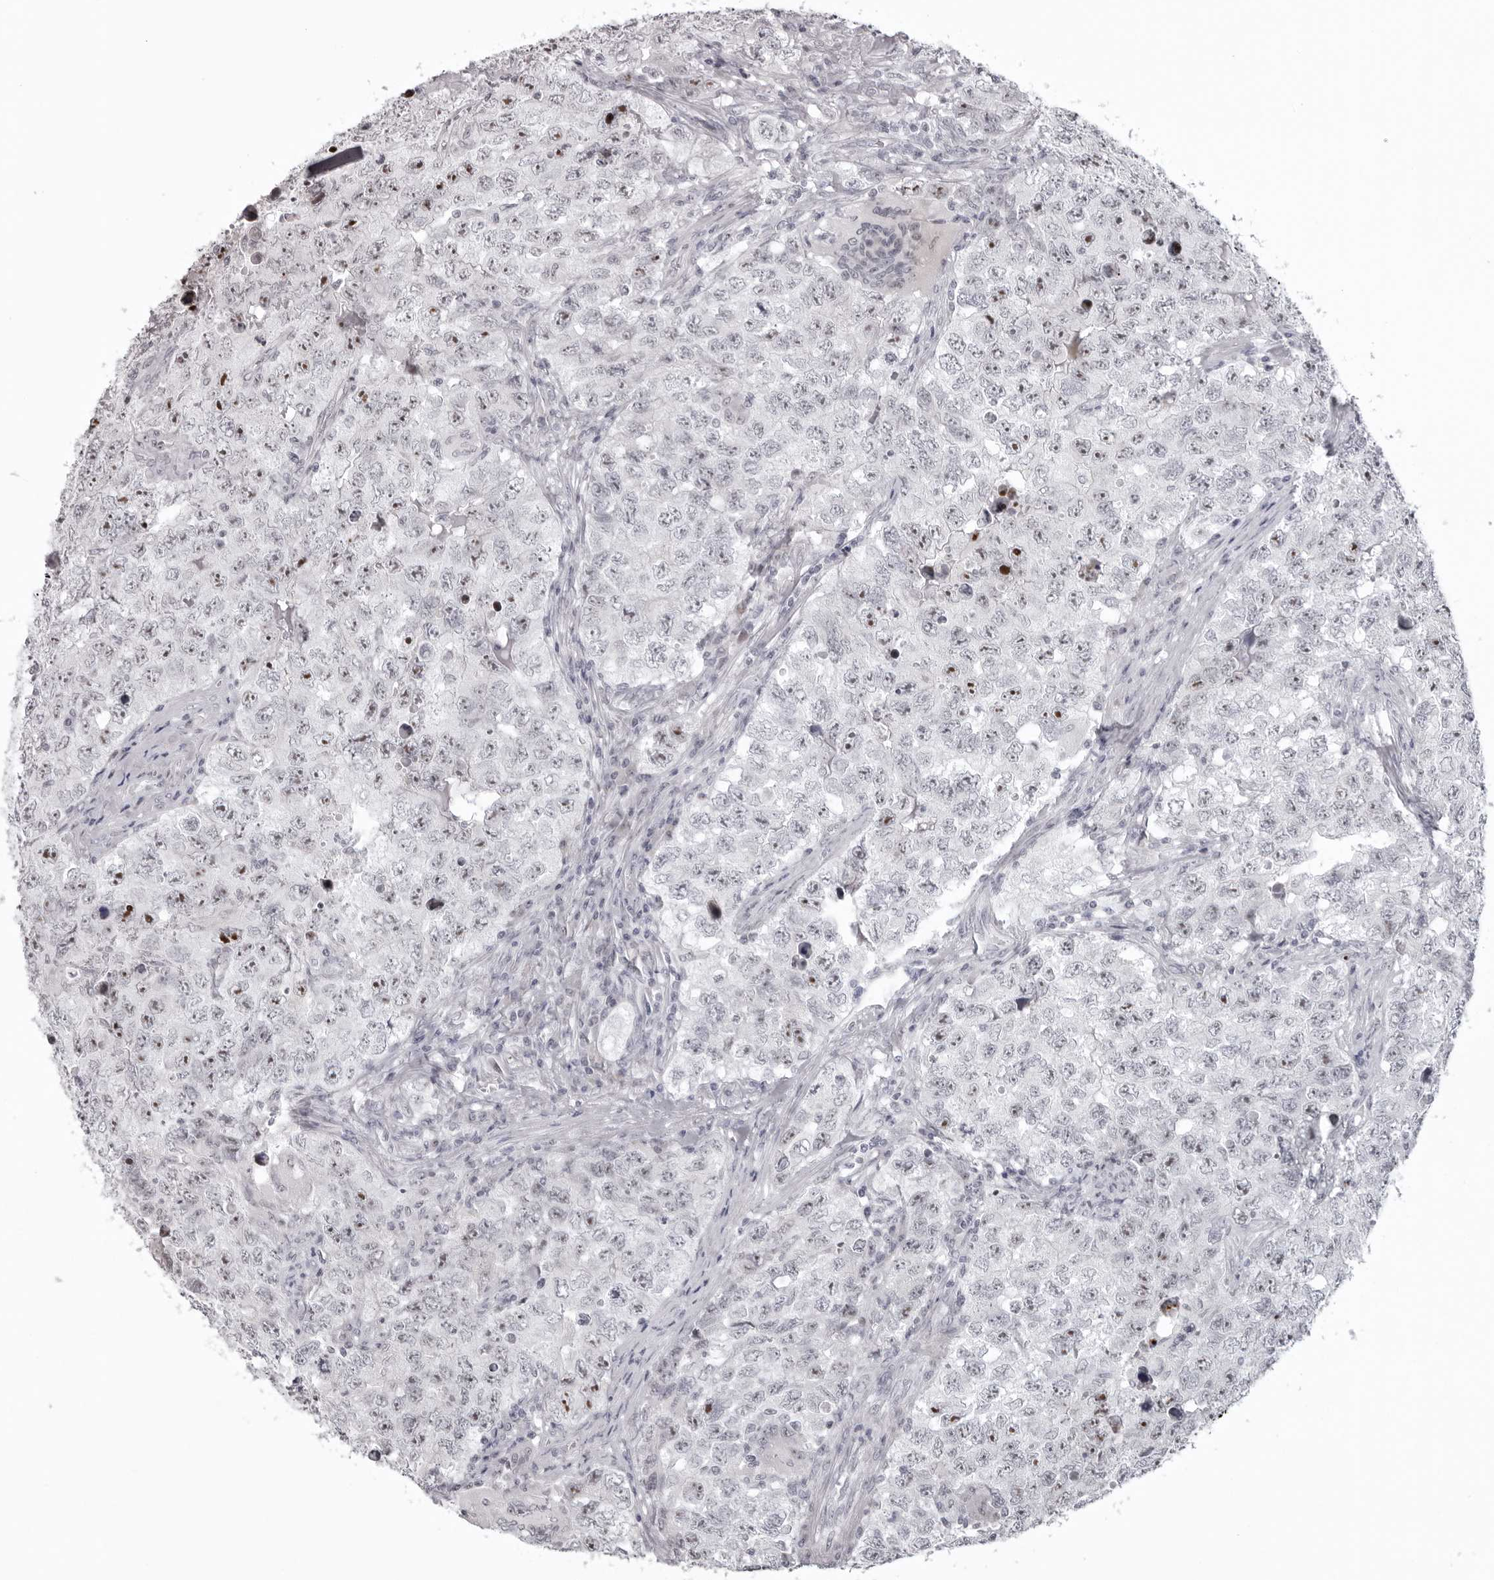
{"staining": {"intensity": "moderate", "quantity": "25%-75%", "location": "nuclear"}, "tissue": "testis cancer", "cell_type": "Tumor cells", "image_type": "cancer", "snomed": [{"axis": "morphology", "description": "Seminoma, NOS"}, {"axis": "morphology", "description": "Carcinoma, Embryonal, NOS"}, {"axis": "topography", "description": "Testis"}], "caption": "Immunohistochemistry (IHC) staining of testis cancer (embryonal carcinoma), which reveals medium levels of moderate nuclear staining in approximately 25%-75% of tumor cells indicating moderate nuclear protein staining. The staining was performed using DAB (brown) for protein detection and nuclei were counterstained in hematoxylin (blue).", "gene": "HELZ", "patient": {"sex": "male", "age": 43}}